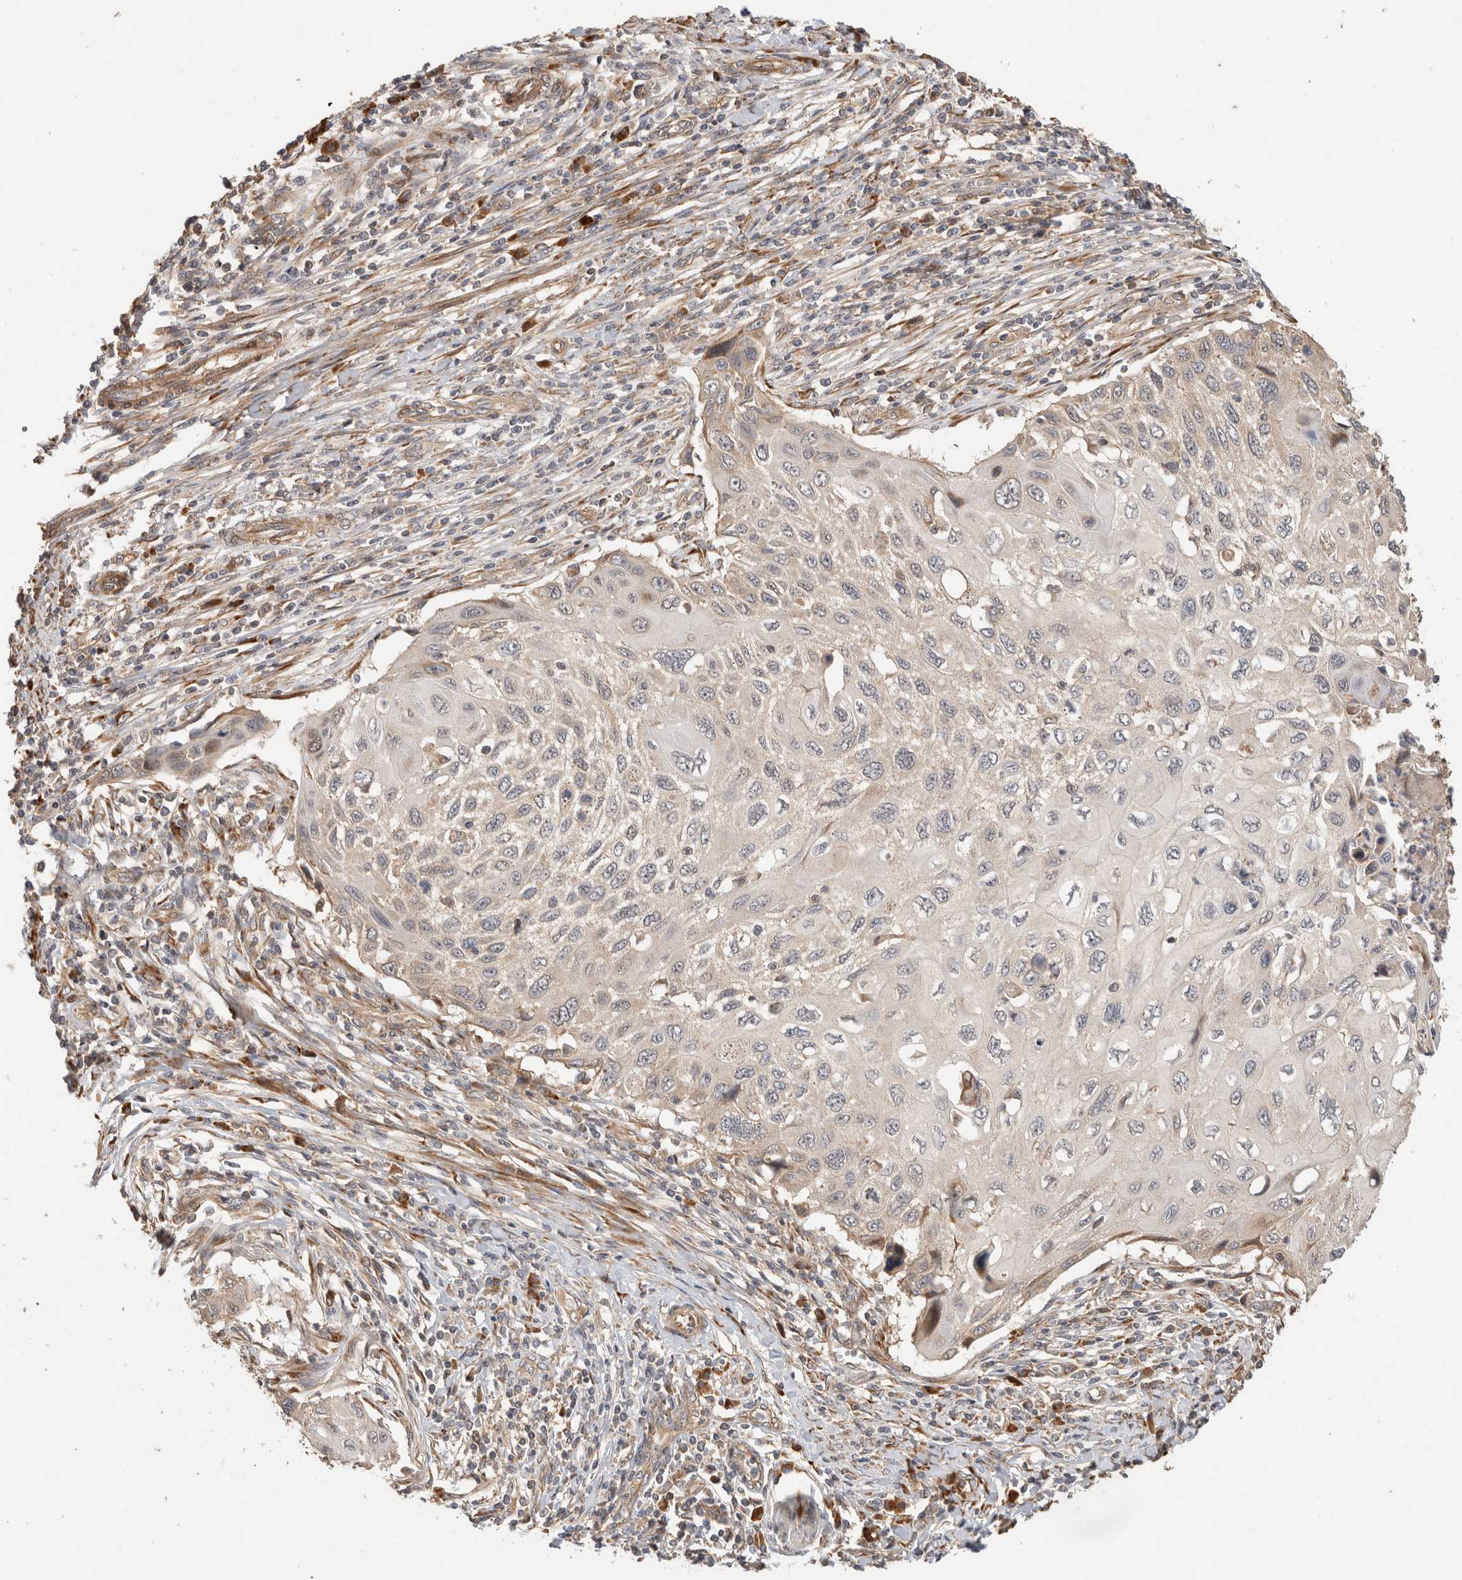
{"staining": {"intensity": "negative", "quantity": "none", "location": "none"}, "tissue": "cervical cancer", "cell_type": "Tumor cells", "image_type": "cancer", "snomed": [{"axis": "morphology", "description": "Squamous cell carcinoma, NOS"}, {"axis": "topography", "description": "Cervix"}], "caption": "Protein analysis of cervical squamous cell carcinoma reveals no significant positivity in tumor cells.", "gene": "PCDHB15", "patient": {"sex": "female", "age": 70}}